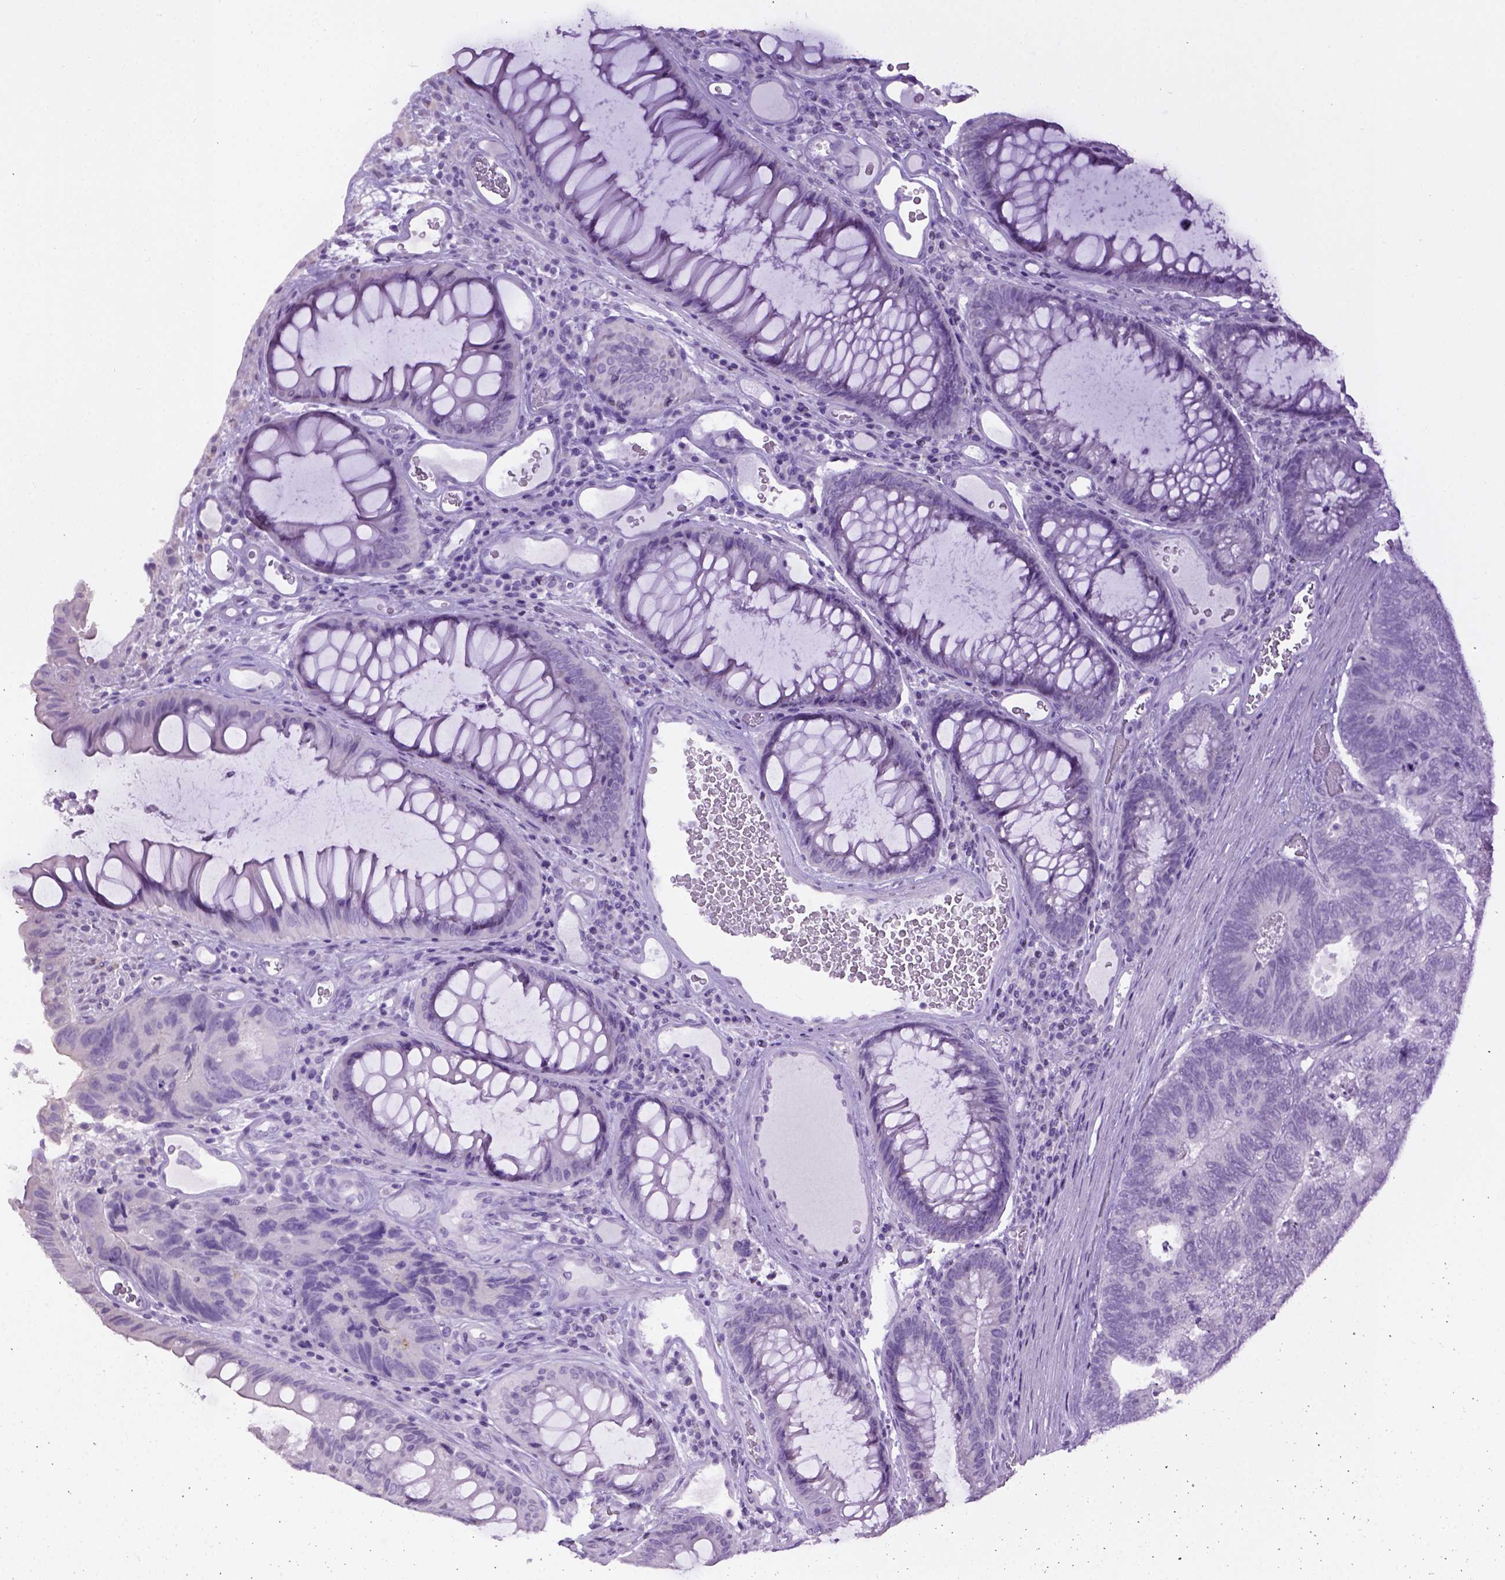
{"staining": {"intensity": "negative", "quantity": "none", "location": "none"}, "tissue": "colorectal cancer", "cell_type": "Tumor cells", "image_type": "cancer", "snomed": [{"axis": "morphology", "description": "Adenocarcinoma, NOS"}, {"axis": "topography", "description": "Colon"}], "caption": "This is an immunohistochemistry (IHC) histopathology image of colorectal adenocarcinoma. There is no staining in tumor cells.", "gene": "CYP24A1", "patient": {"sex": "female", "age": 67}}